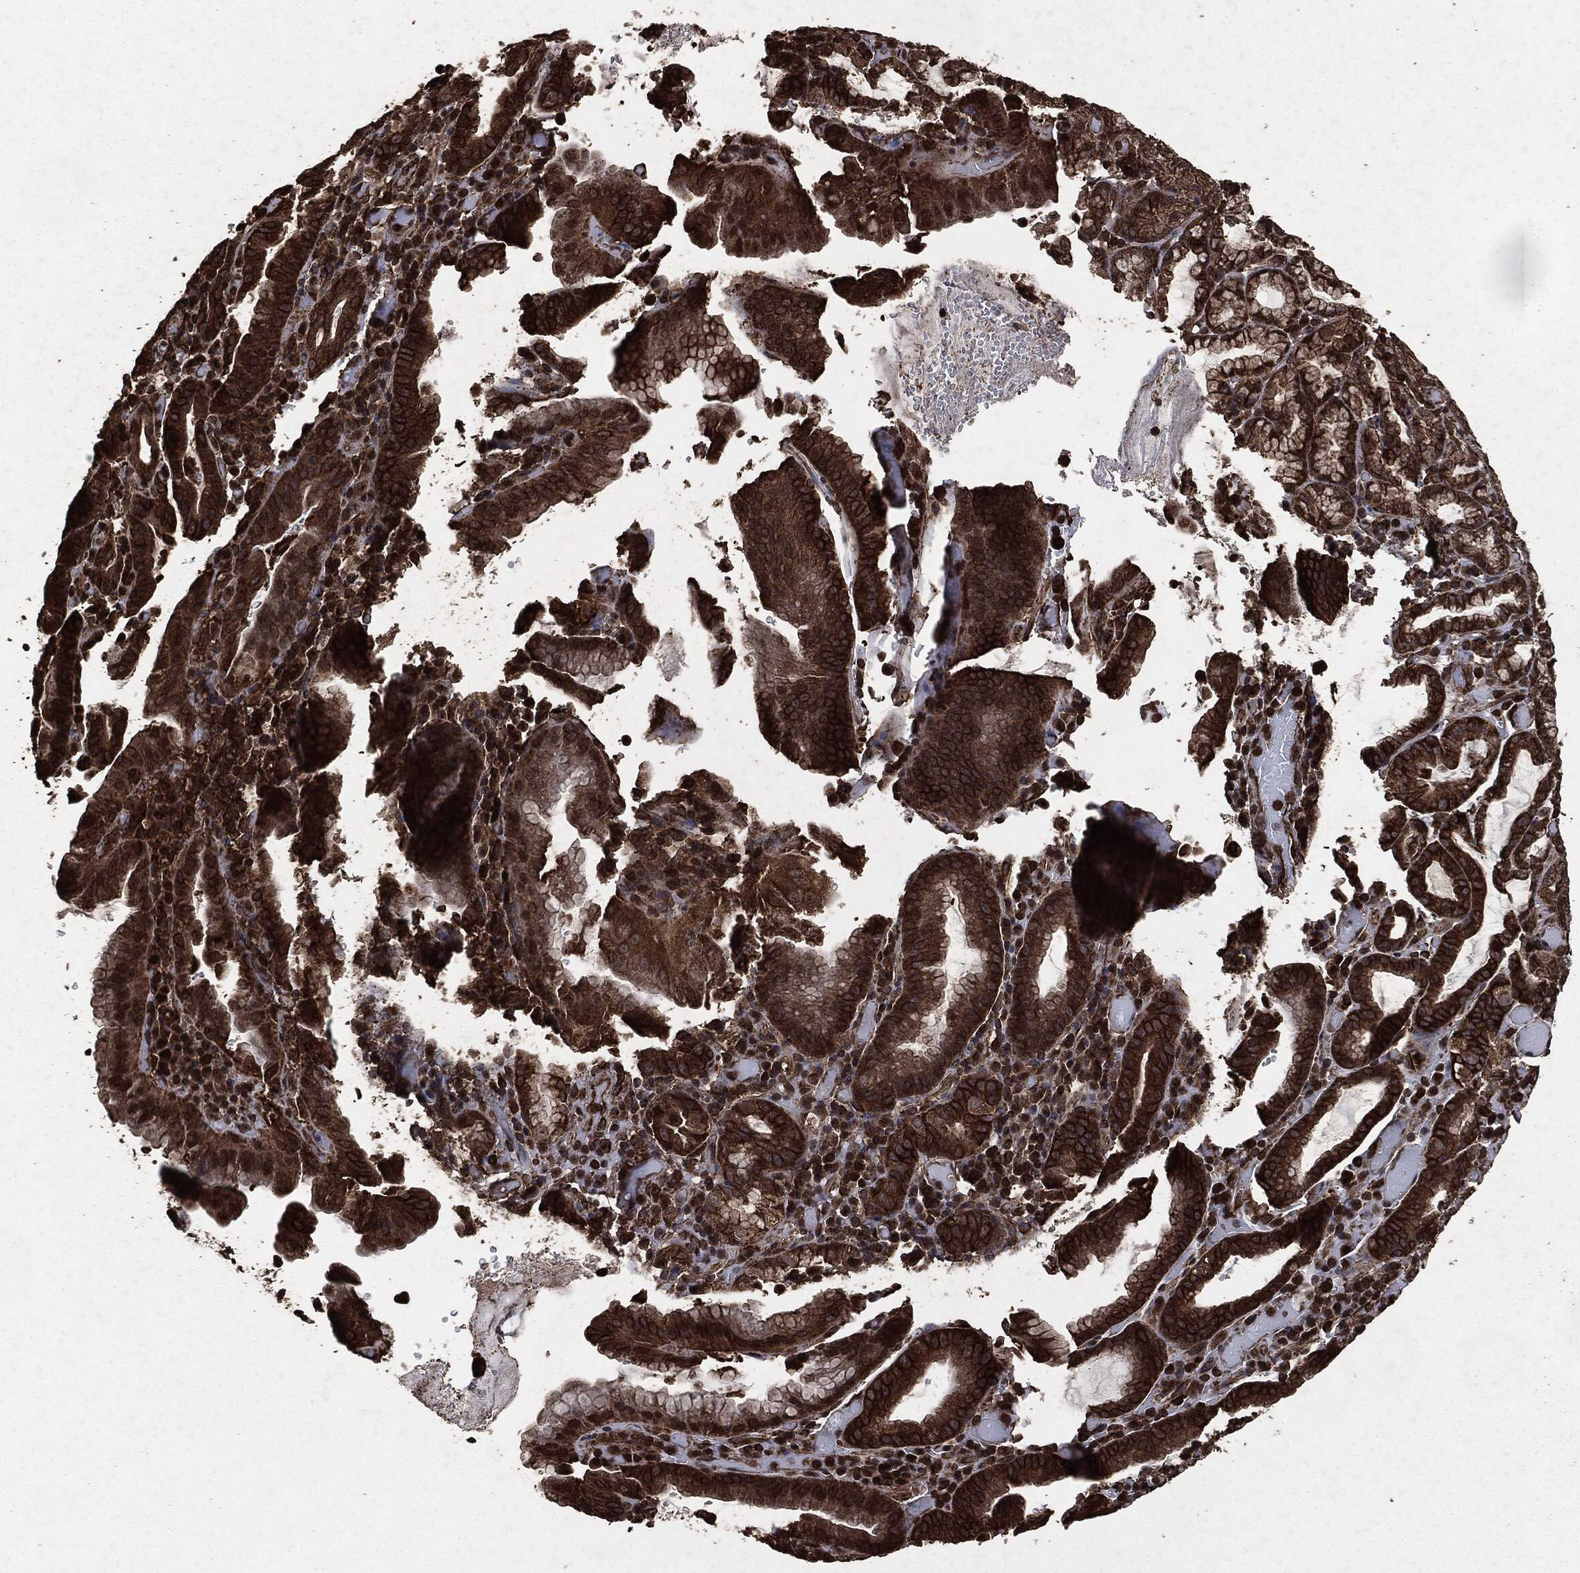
{"staining": {"intensity": "strong", "quantity": "25%-75%", "location": "cytoplasmic/membranous"}, "tissue": "stomach cancer", "cell_type": "Tumor cells", "image_type": "cancer", "snomed": [{"axis": "morphology", "description": "Adenocarcinoma, NOS"}, {"axis": "topography", "description": "Stomach"}], "caption": "This is a photomicrograph of IHC staining of adenocarcinoma (stomach), which shows strong staining in the cytoplasmic/membranous of tumor cells.", "gene": "HRAS", "patient": {"sex": "male", "age": 79}}